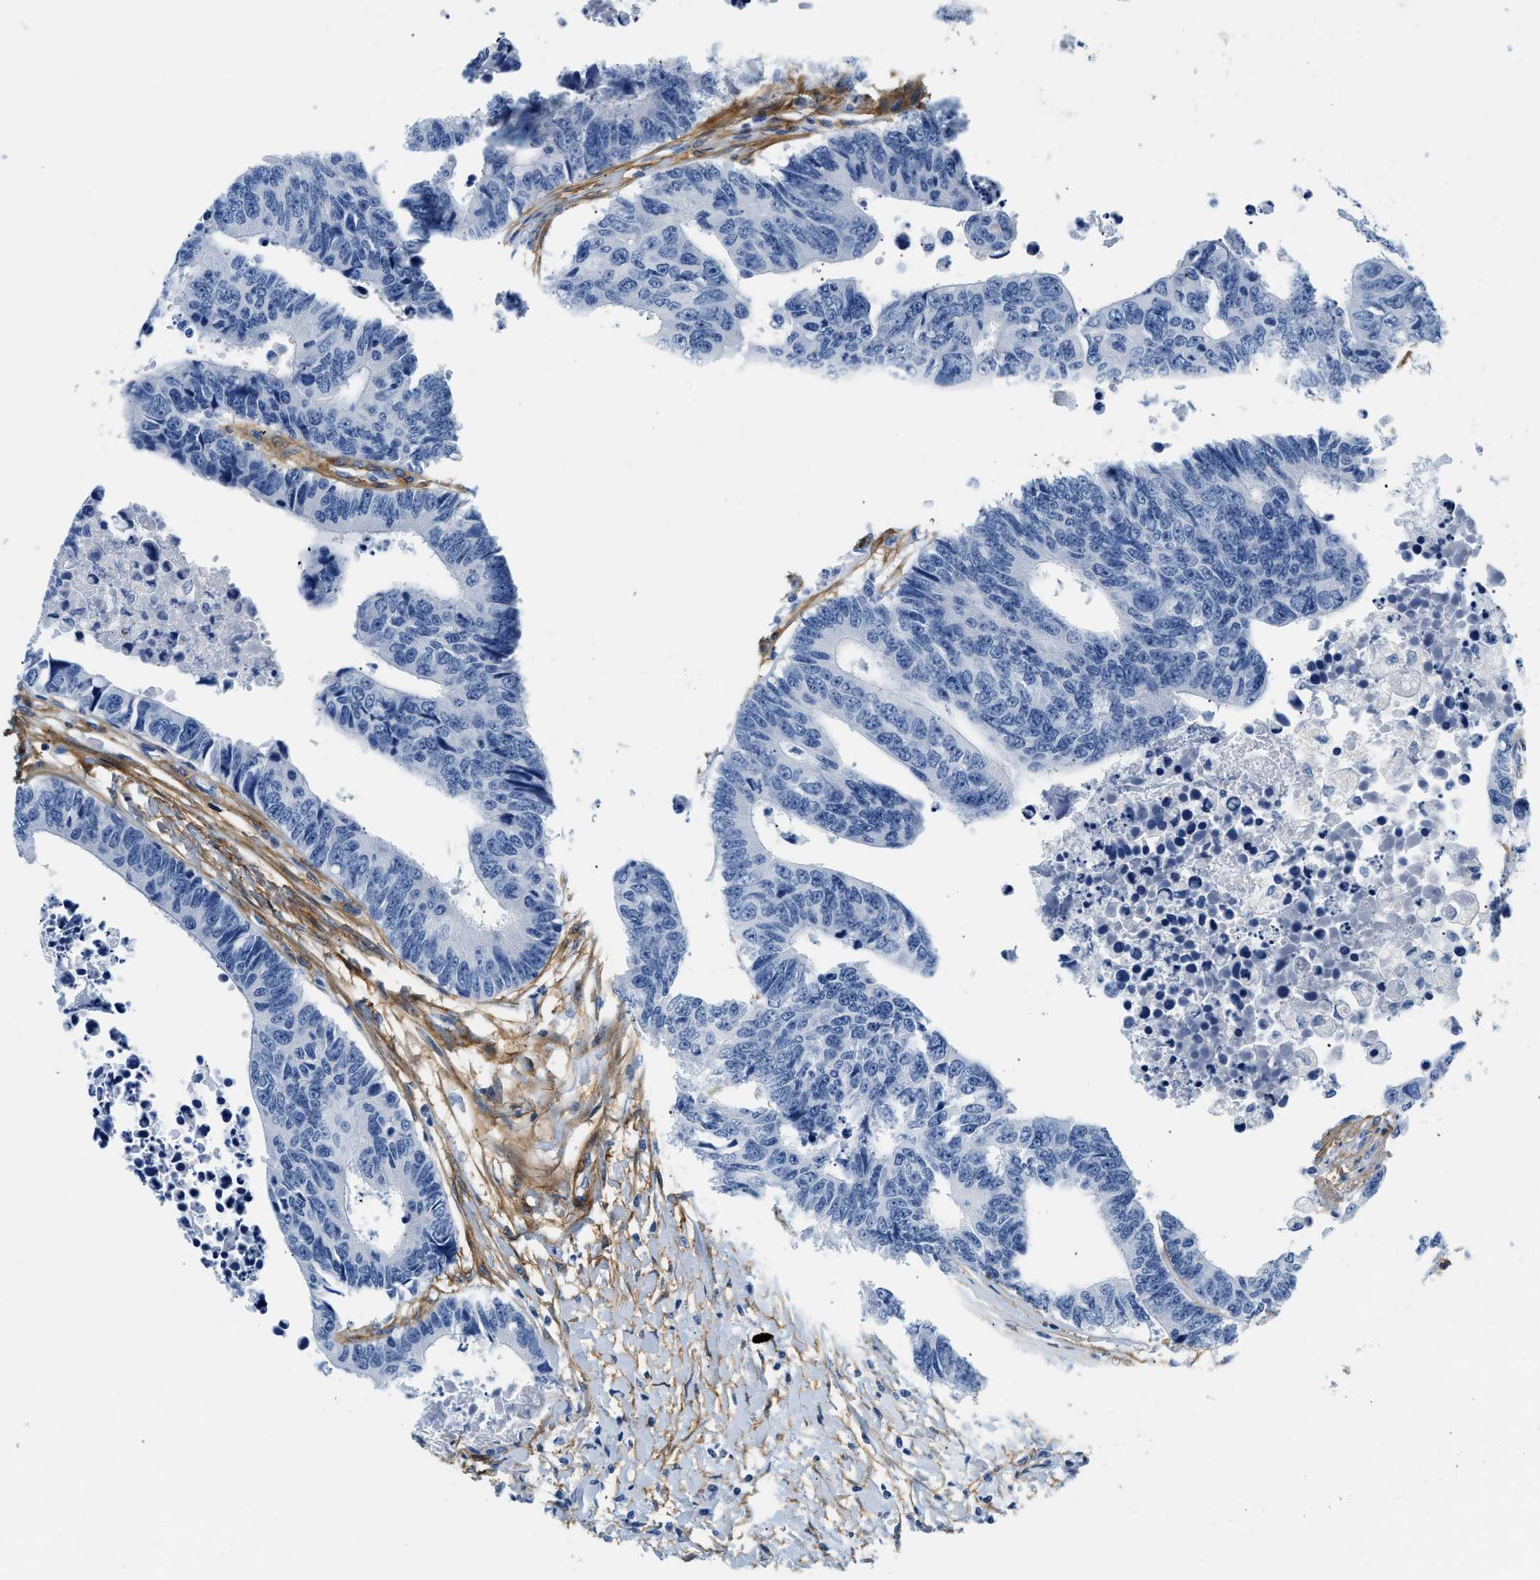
{"staining": {"intensity": "negative", "quantity": "none", "location": "none"}, "tissue": "colorectal cancer", "cell_type": "Tumor cells", "image_type": "cancer", "snomed": [{"axis": "morphology", "description": "Adenocarcinoma, NOS"}, {"axis": "topography", "description": "Rectum"}], "caption": "Immunohistochemistry photomicrograph of human colorectal cancer stained for a protein (brown), which shows no staining in tumor cells.", "gene": "PDGFRB", "patient": {"sex": "male", "age": 84}}